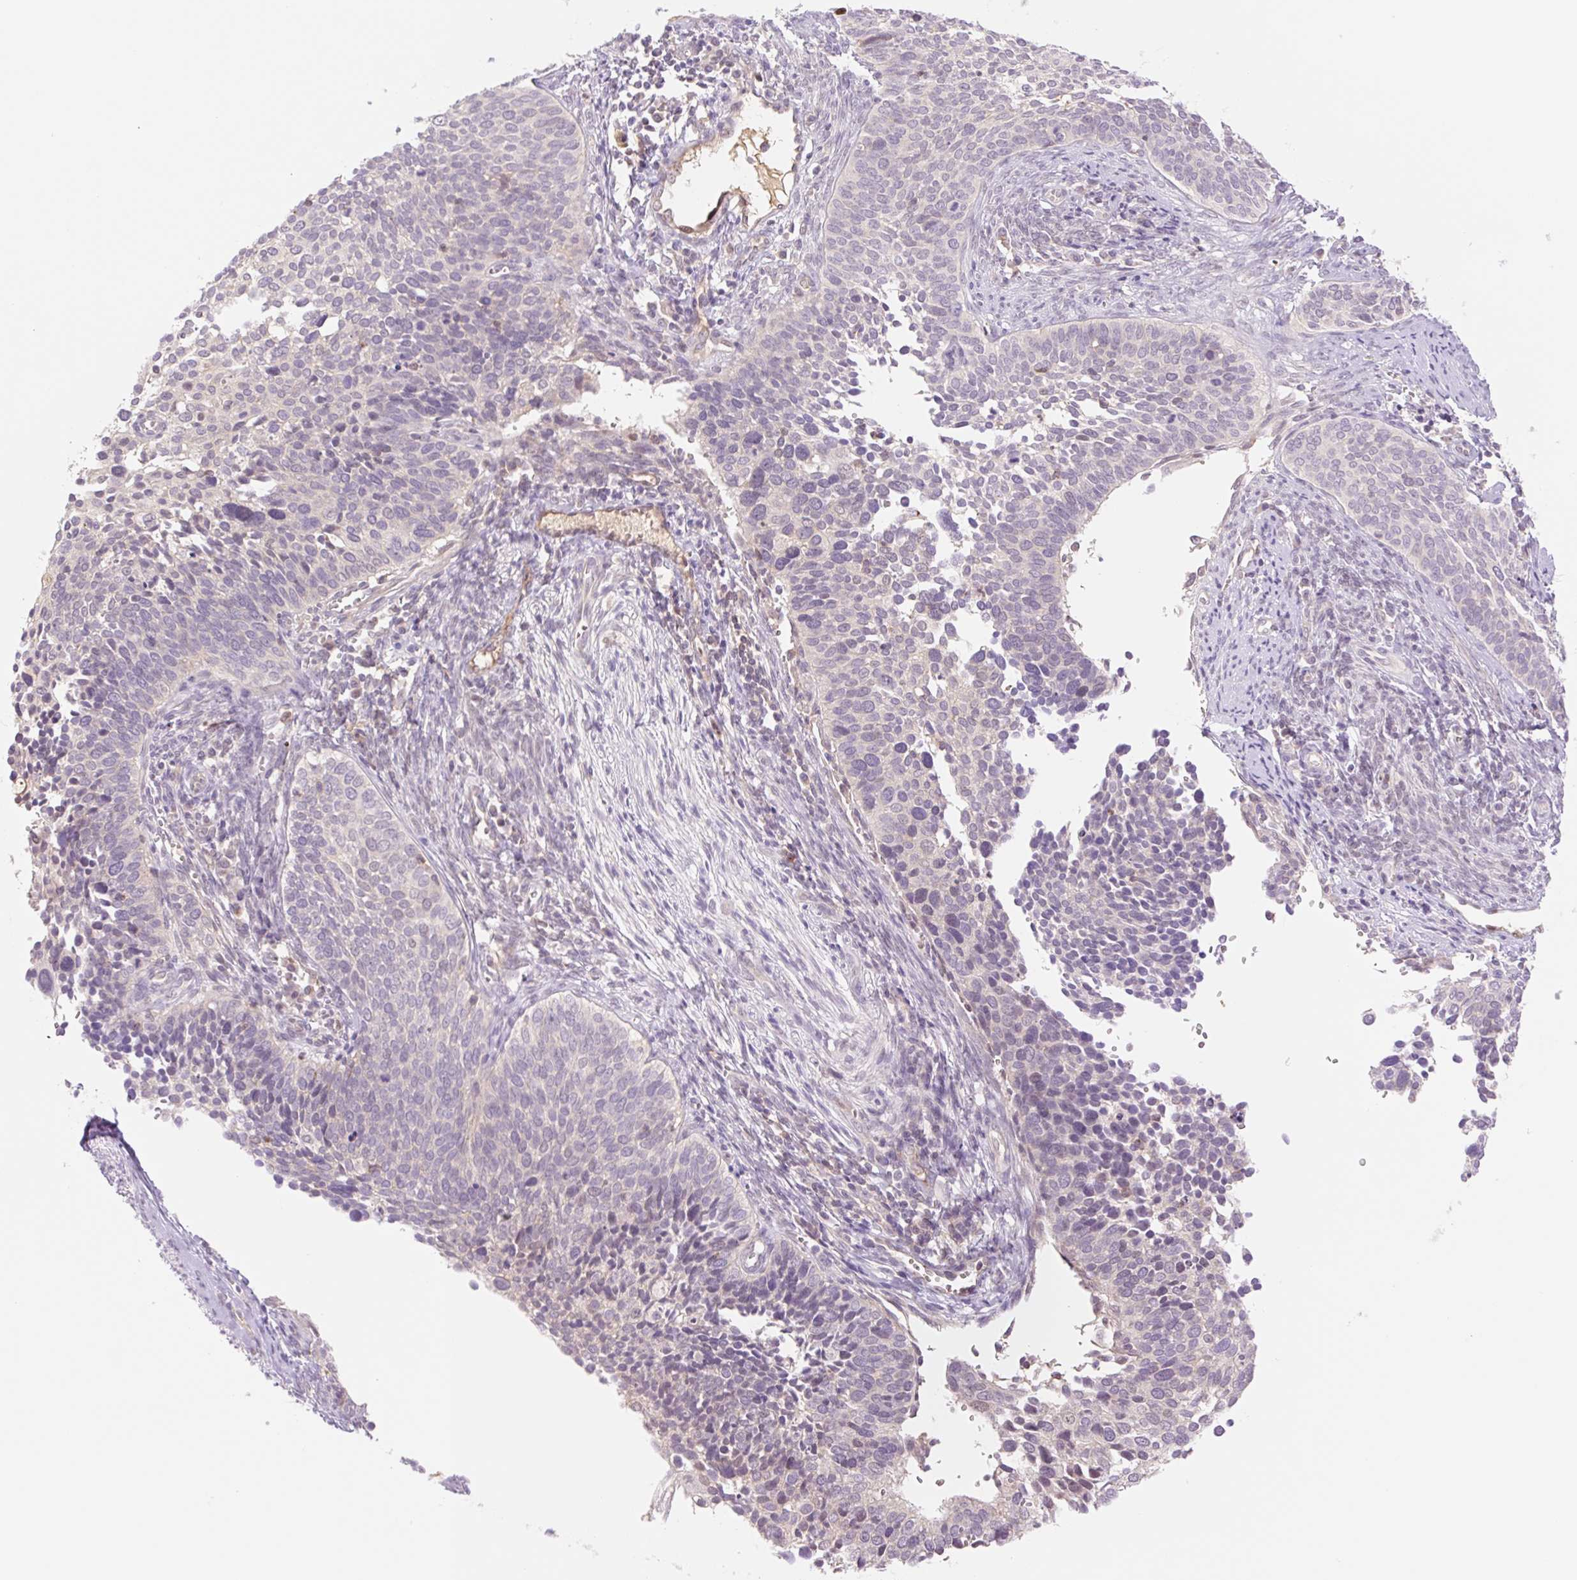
{"staining": {"intensity": "negative", "quantity": "none", "location": "none"}, "tissue": "cervical cancer", "cell_type": "Tumor cells", "image_type": "cancer", "snomed": [{"axis": "morphology", "description": "Squamous cell carcinoma, NOS"}, {"axis": "topography", "description": "Cervix"}], "caption": "This is an IHC micrograph of cervical squamous cell carcinoma. There is no staining in tumor cells.", "gene": "HEBP1", "patient": {"sex": "female", "age": 34}}